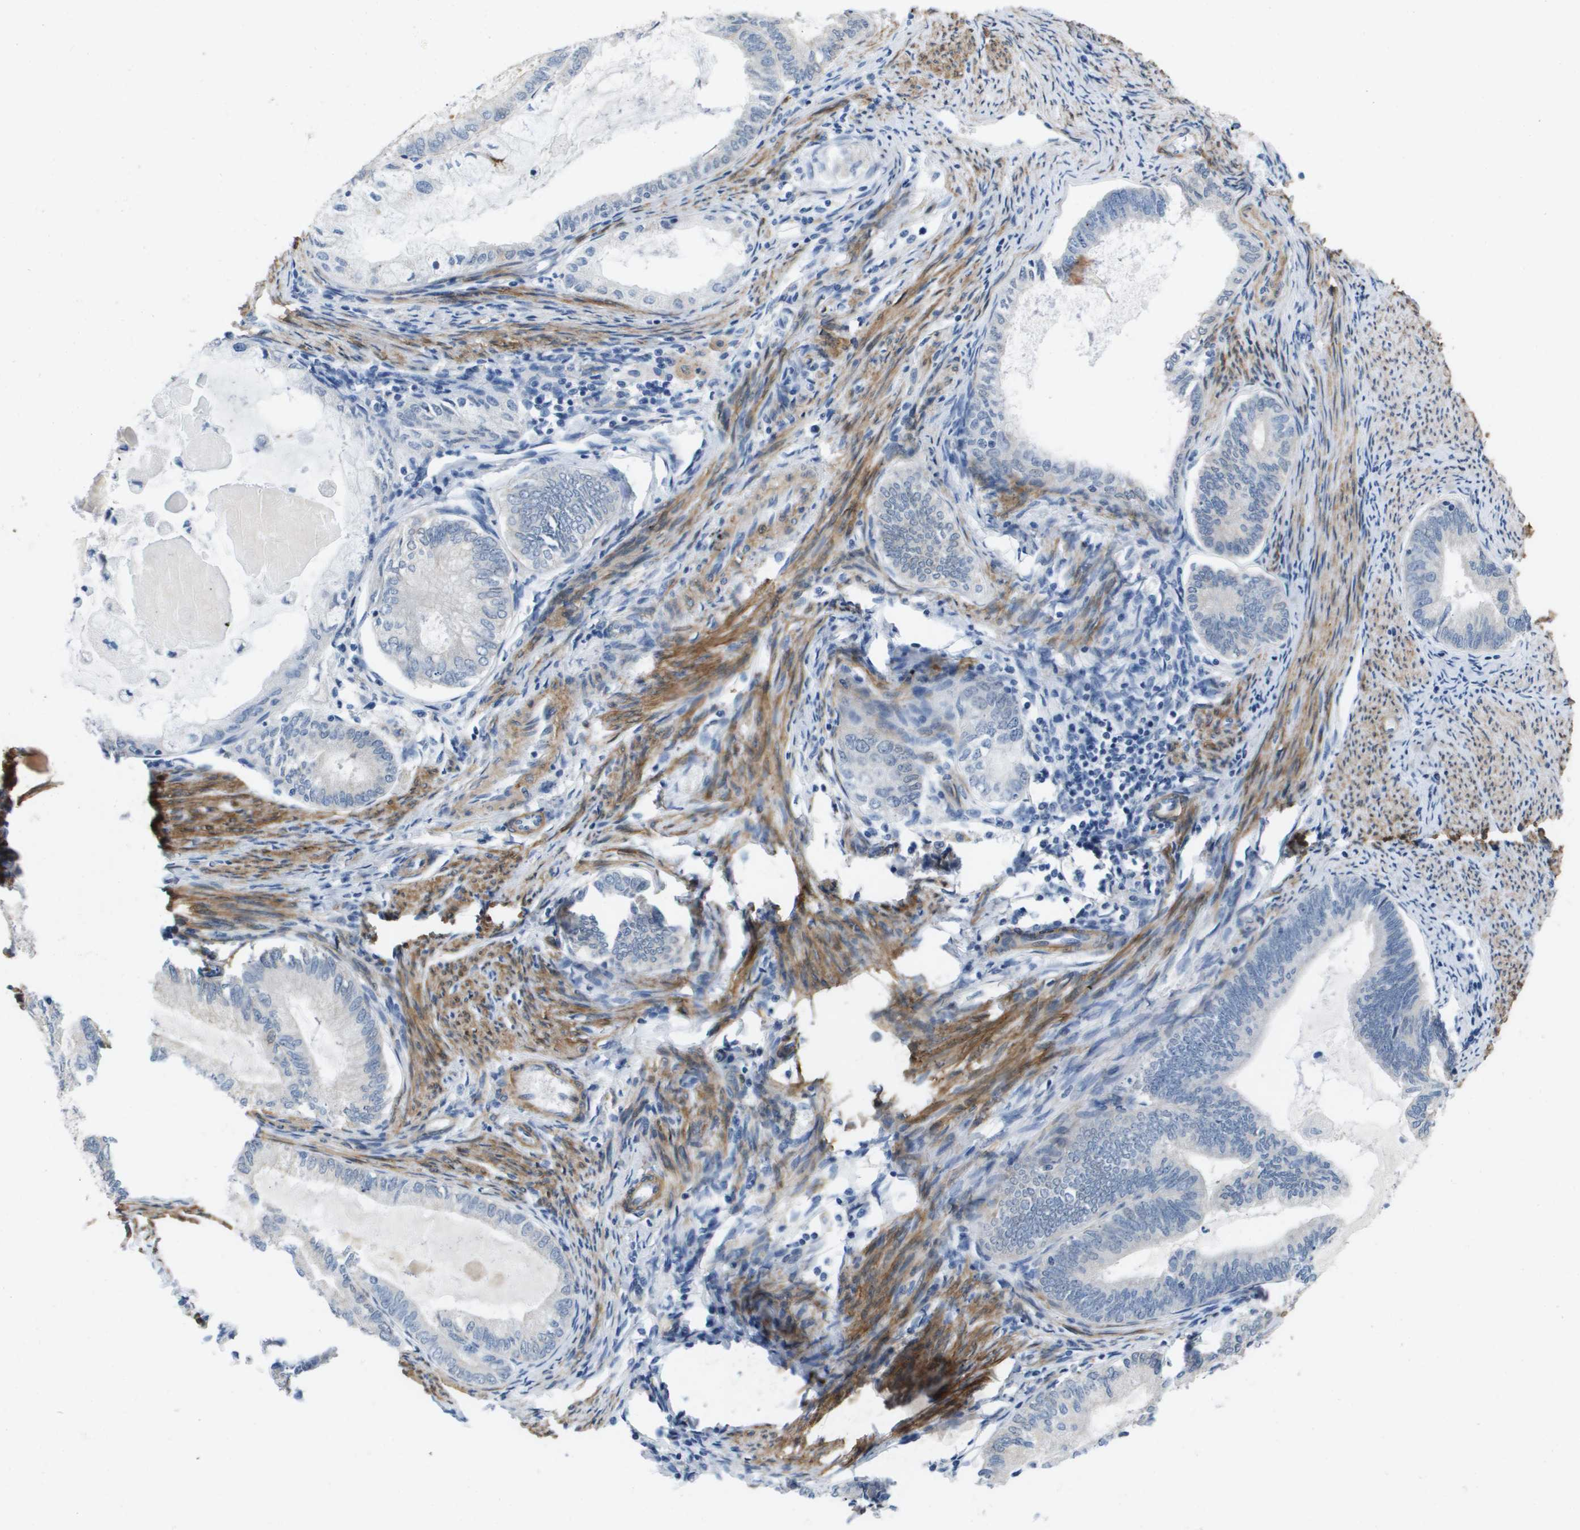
{"staining": {"intensity": "negative", "quantity": "none", "location": "none"}, "tissue": "endometrial cancer", "cell_type": "Tumor cells", "image_type": "cancer", "snomed": [{"axis": "morphology", "description": "Adenocarcinoma, NOS"}, {"axis": "topography", "description": "Endometrium"}], "caption": "Endometrial cancer (adenocarcinoma) stained for a protein using immunohistochemistry (IHC) reveals no positivity tumor cells.", "gene": "LPP", "patient": {"sex": "female", "age": 86}}